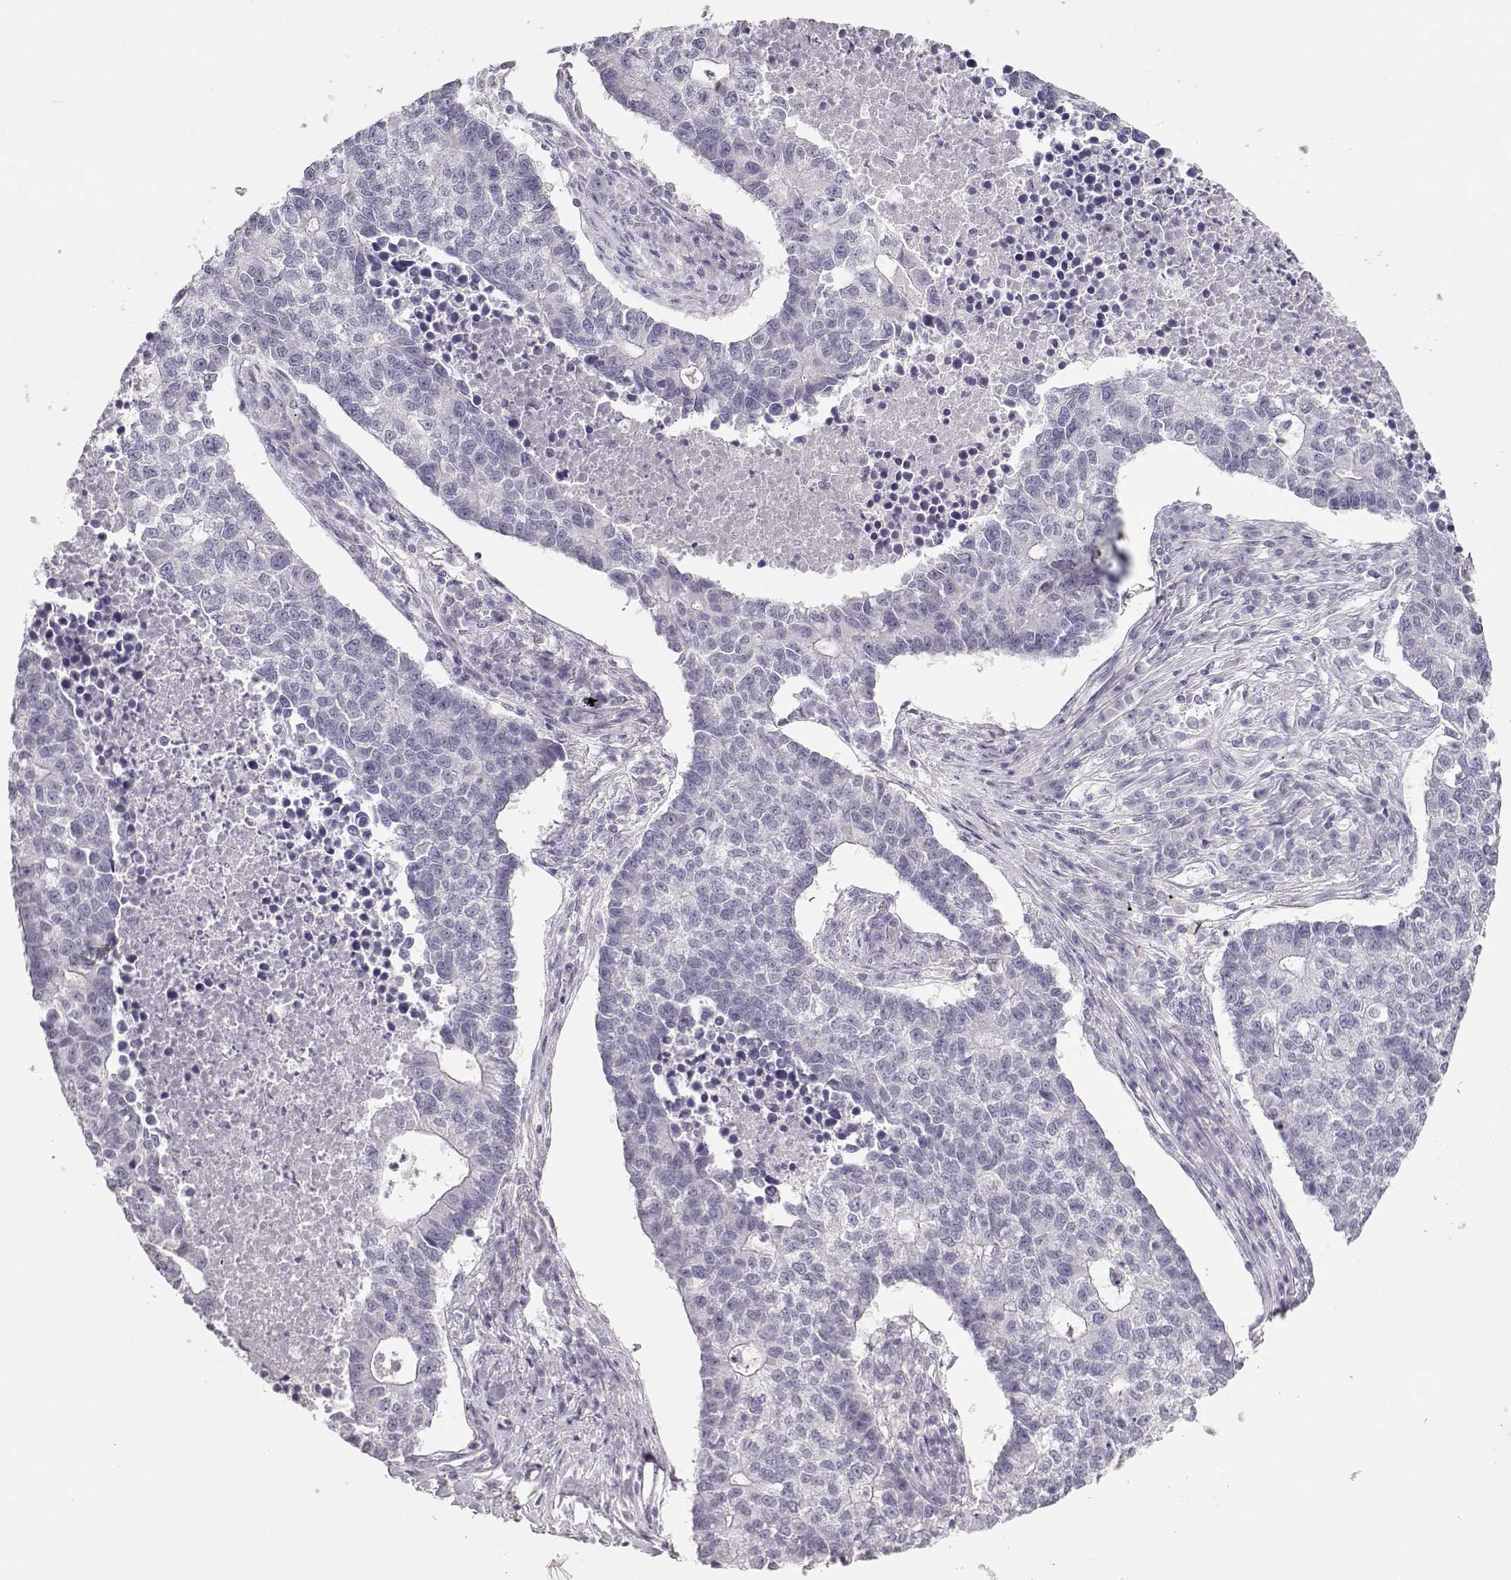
{"staining": {"intensity": "negative", "quantity": "none", "location": "none"}, "tissue": "lung cancer", "cell_type": "Tumor cells", "image_type": "cancer", "snomed": [{"axis": "morphology", "description": "Adenocarcinoma, NOS"}, {"axis": "topography", "description": "Lung"}], "caption": "Immunohistochemistry photomicrograph of human lung adenocarcinoma stained for a protein (brown), which displays no positivity in tumor cells.", "gene": "MAGEC1", "patient": {"sex": "male", "age": 57}}